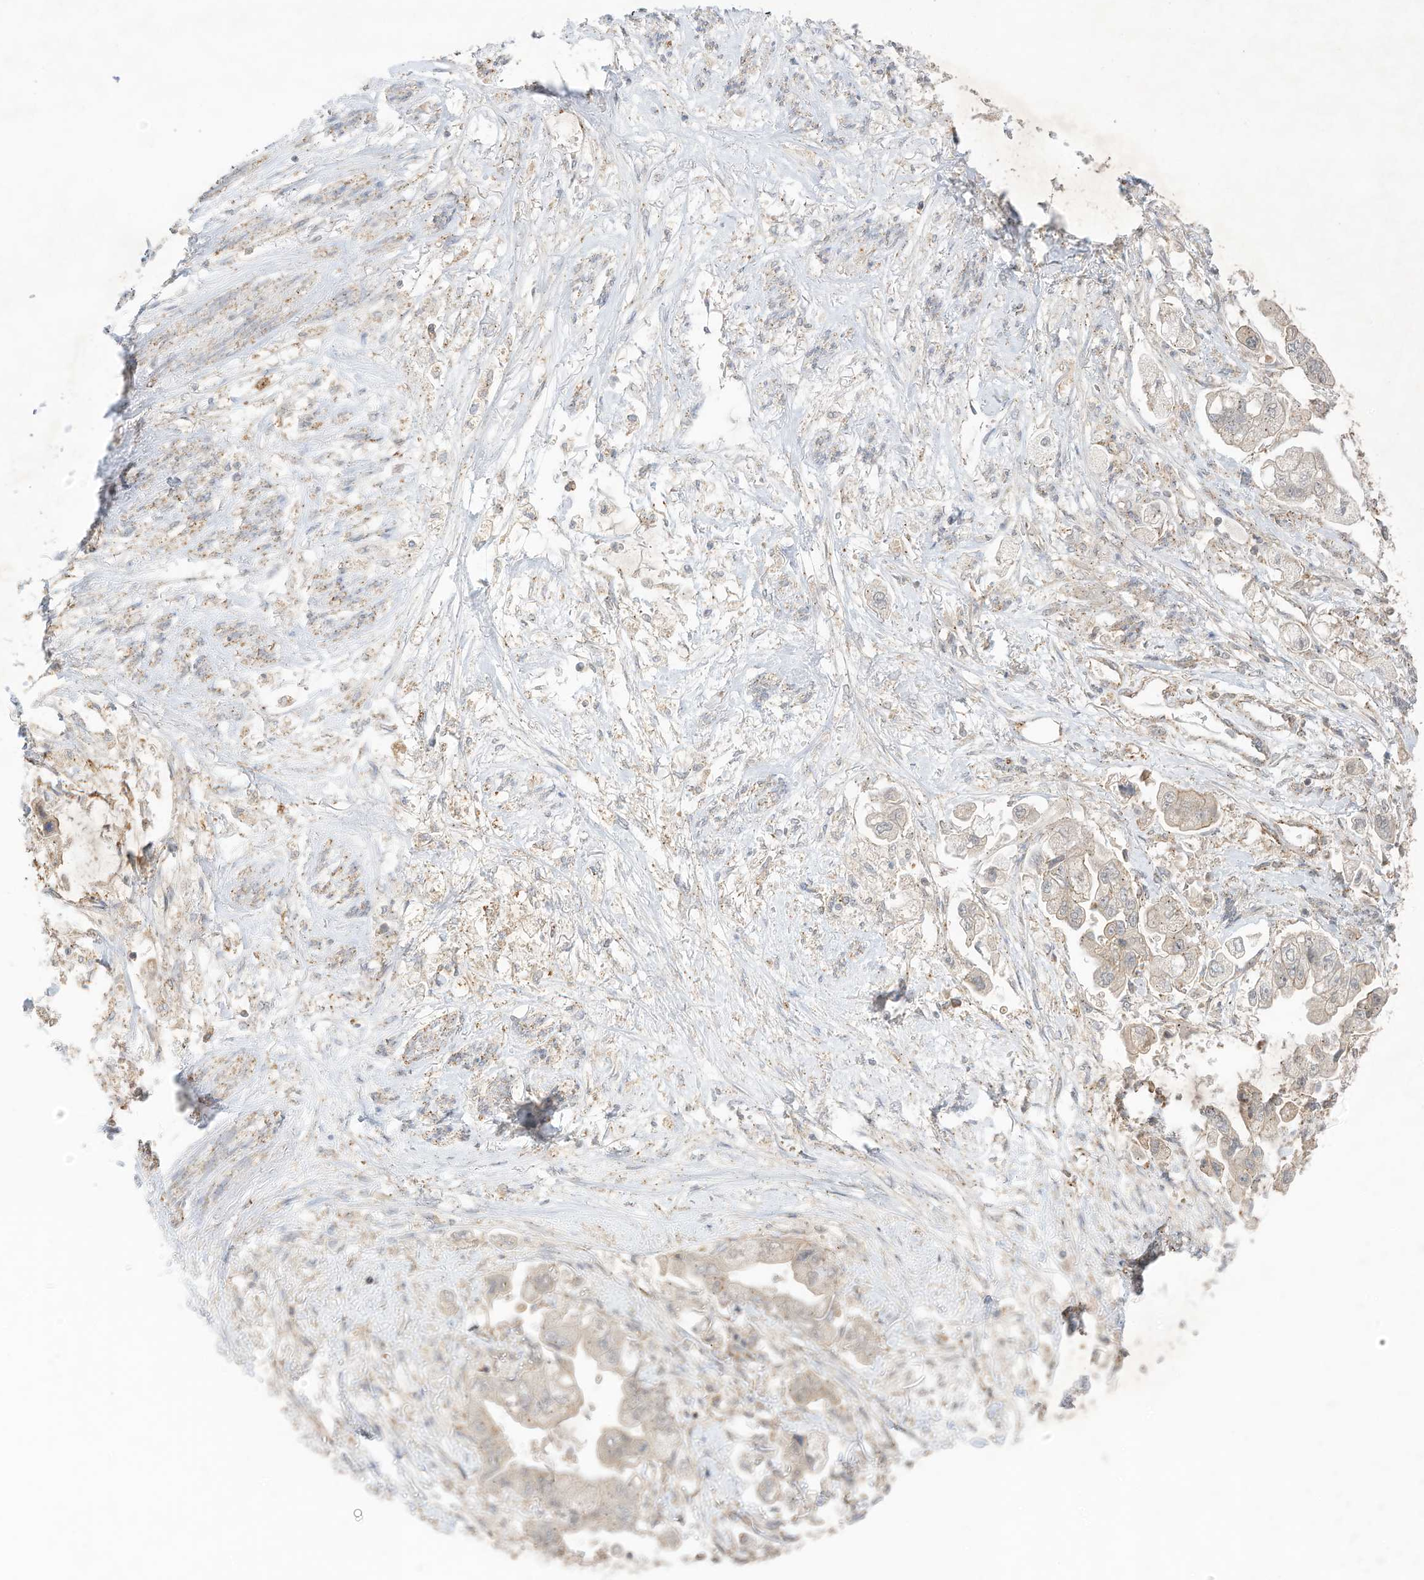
{"staining": {"intensity": "weak", "quantity": "<25%", "location": "cytoplasmic/membranous"}, "tissue": "stomach cancer", "cell_type": "Tumor cells", "image_type": "cancer", "snomed": [{"axis": "morphology", "description": "Adenocarcinoma, NOS"}, {"axis": "topography", "description": "Stomach"}], "caption": "Stomach cancer (adenocarcinoma) stained for a protein using immunohistochemistry (IHC) demonstrates no staining tumor cells.", "gene": "N4BP3", "patient": {"sex": "male", "age": 62}}